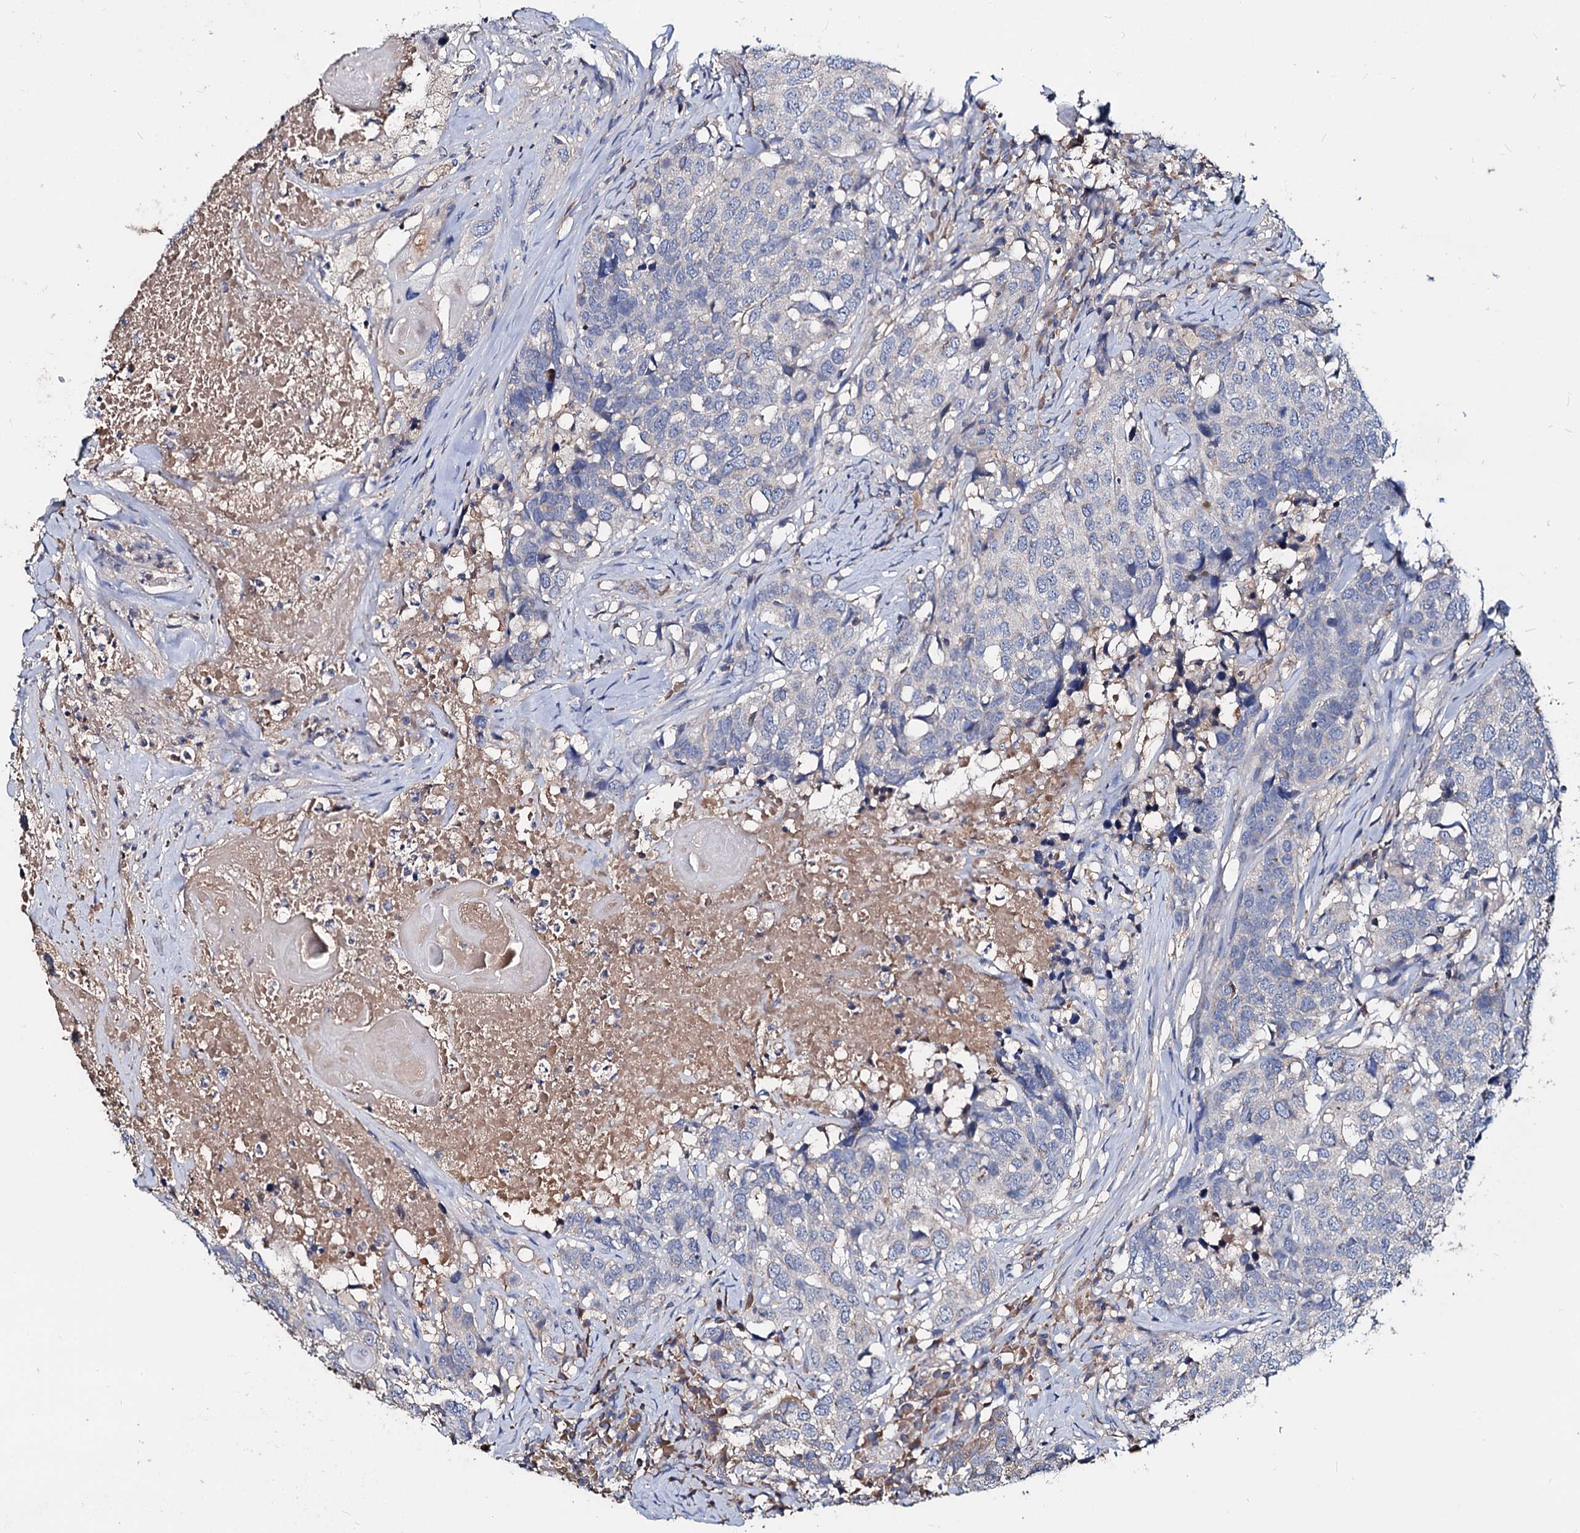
{"staining": {"intensity": "negative", "quantity": "none", "location": "none"}, "tissue": "head and neck cancer", "cell_type": "Tumor cells", "image_type": "cancer", "snomed": [{"axis": "morphology", "description": "Squamous cell carcinoma, NOS"}, {"axis": "topography", "description": "Head-Neck"}], "caption": "Immunohistochemistry (IHC) image of neoplastic tissue: human head and neck cancer stained with DAB shows no significant protein staining in tumor cells.", "gene": "ACY3", "patient": {"sex": "male", "age": 66}}